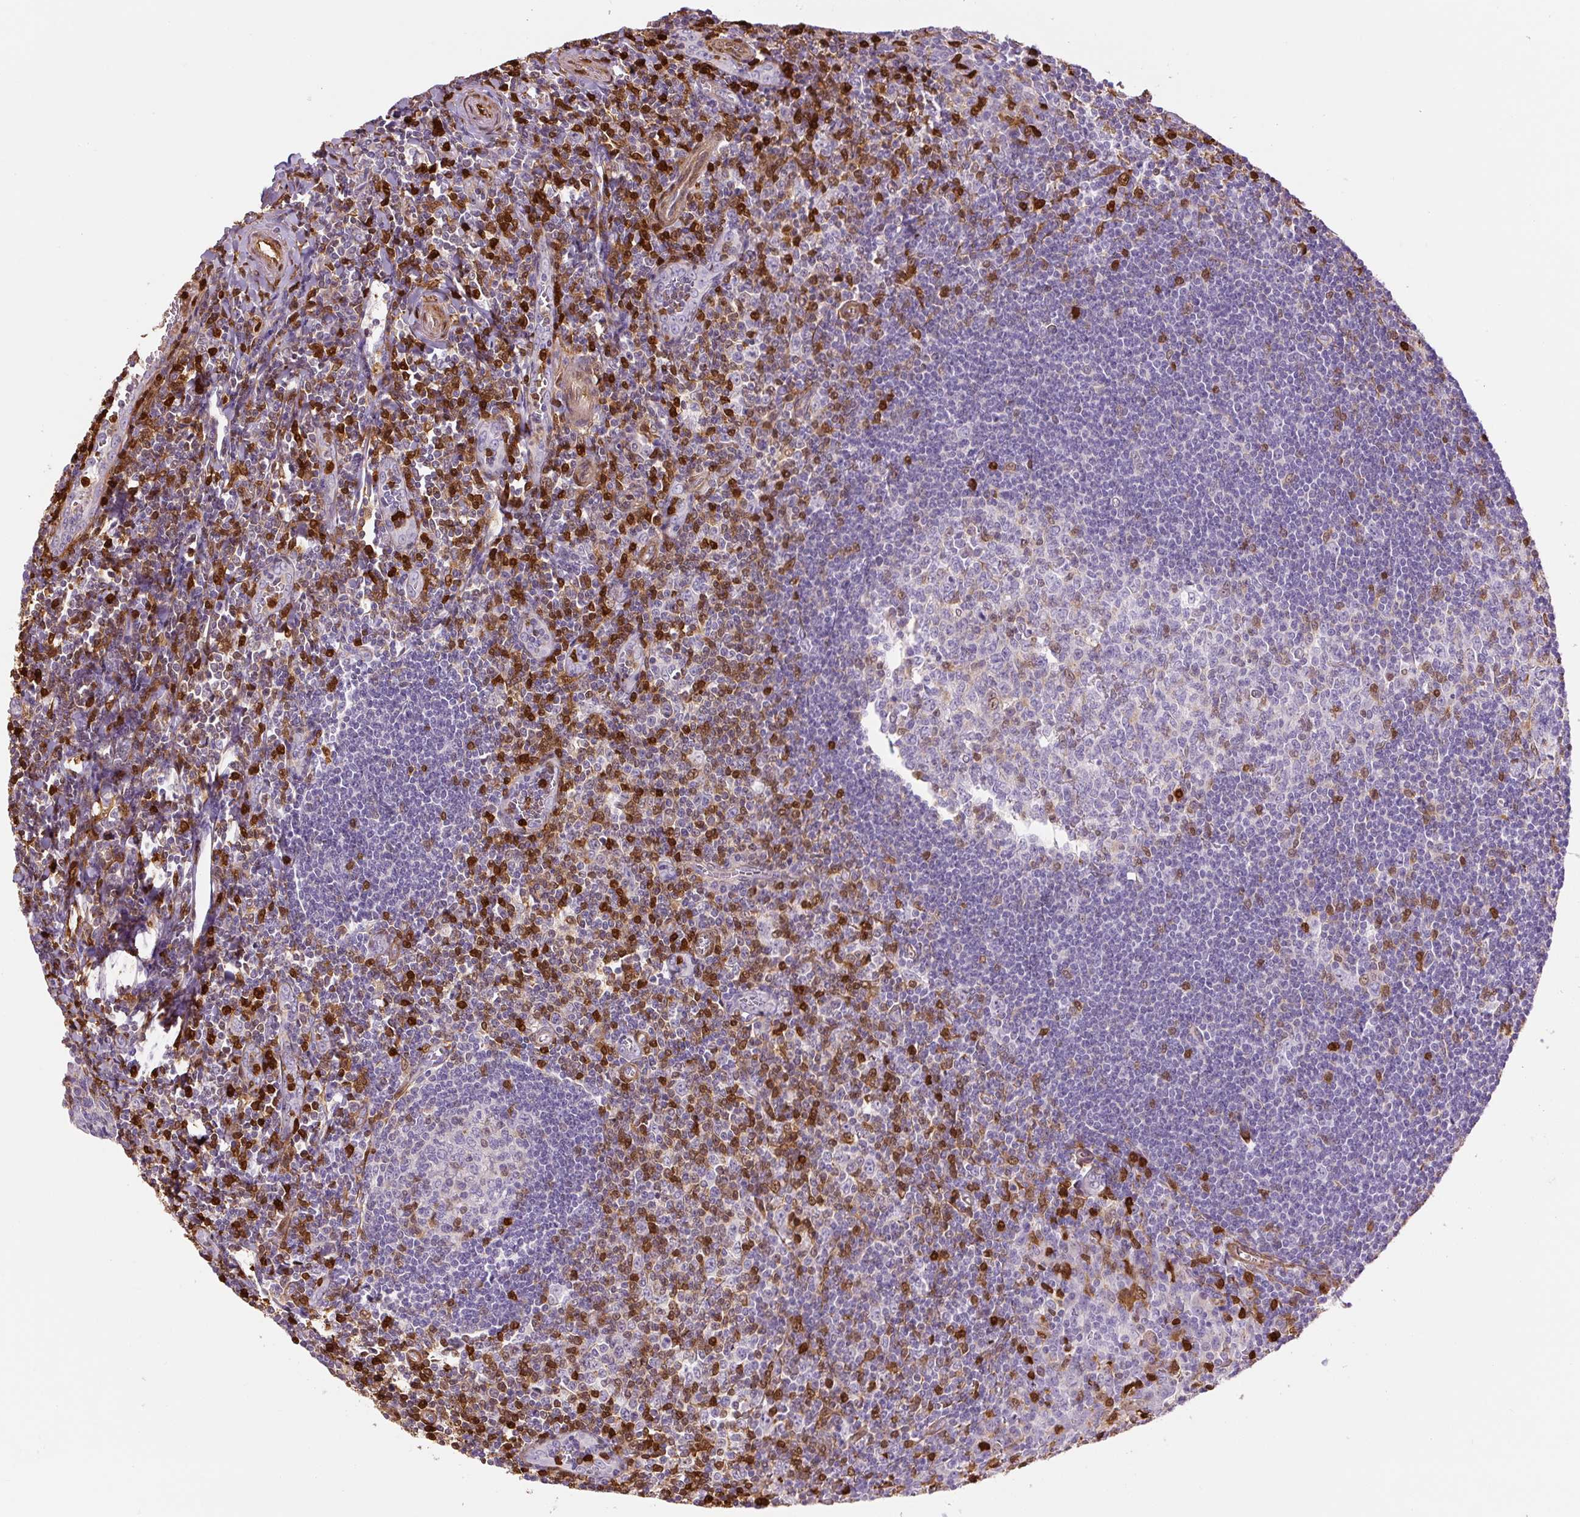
{"staining": {"intensity": "moderate", "quantity": "<25%", "location": "cytoplasmic/membranous"}, "tissue": "tonsil", "cell_type": "Germinal center cells", "image_type": "normal", "snomed": [{"axis": "morphology", "description": "Normal tissue, NOS"}, {"axis": "topography", "description": "Tonsil"}], "caption": "A high-resolution image shows immunohistochemistry (IHC) staining of unremarkable tonsil, which exhibits moderate cytoplasmic/membranous positivity in approximately <25% of germinal center cells.", "gene": "S100A4", "patient": {"sex": "male", "age": 27}}